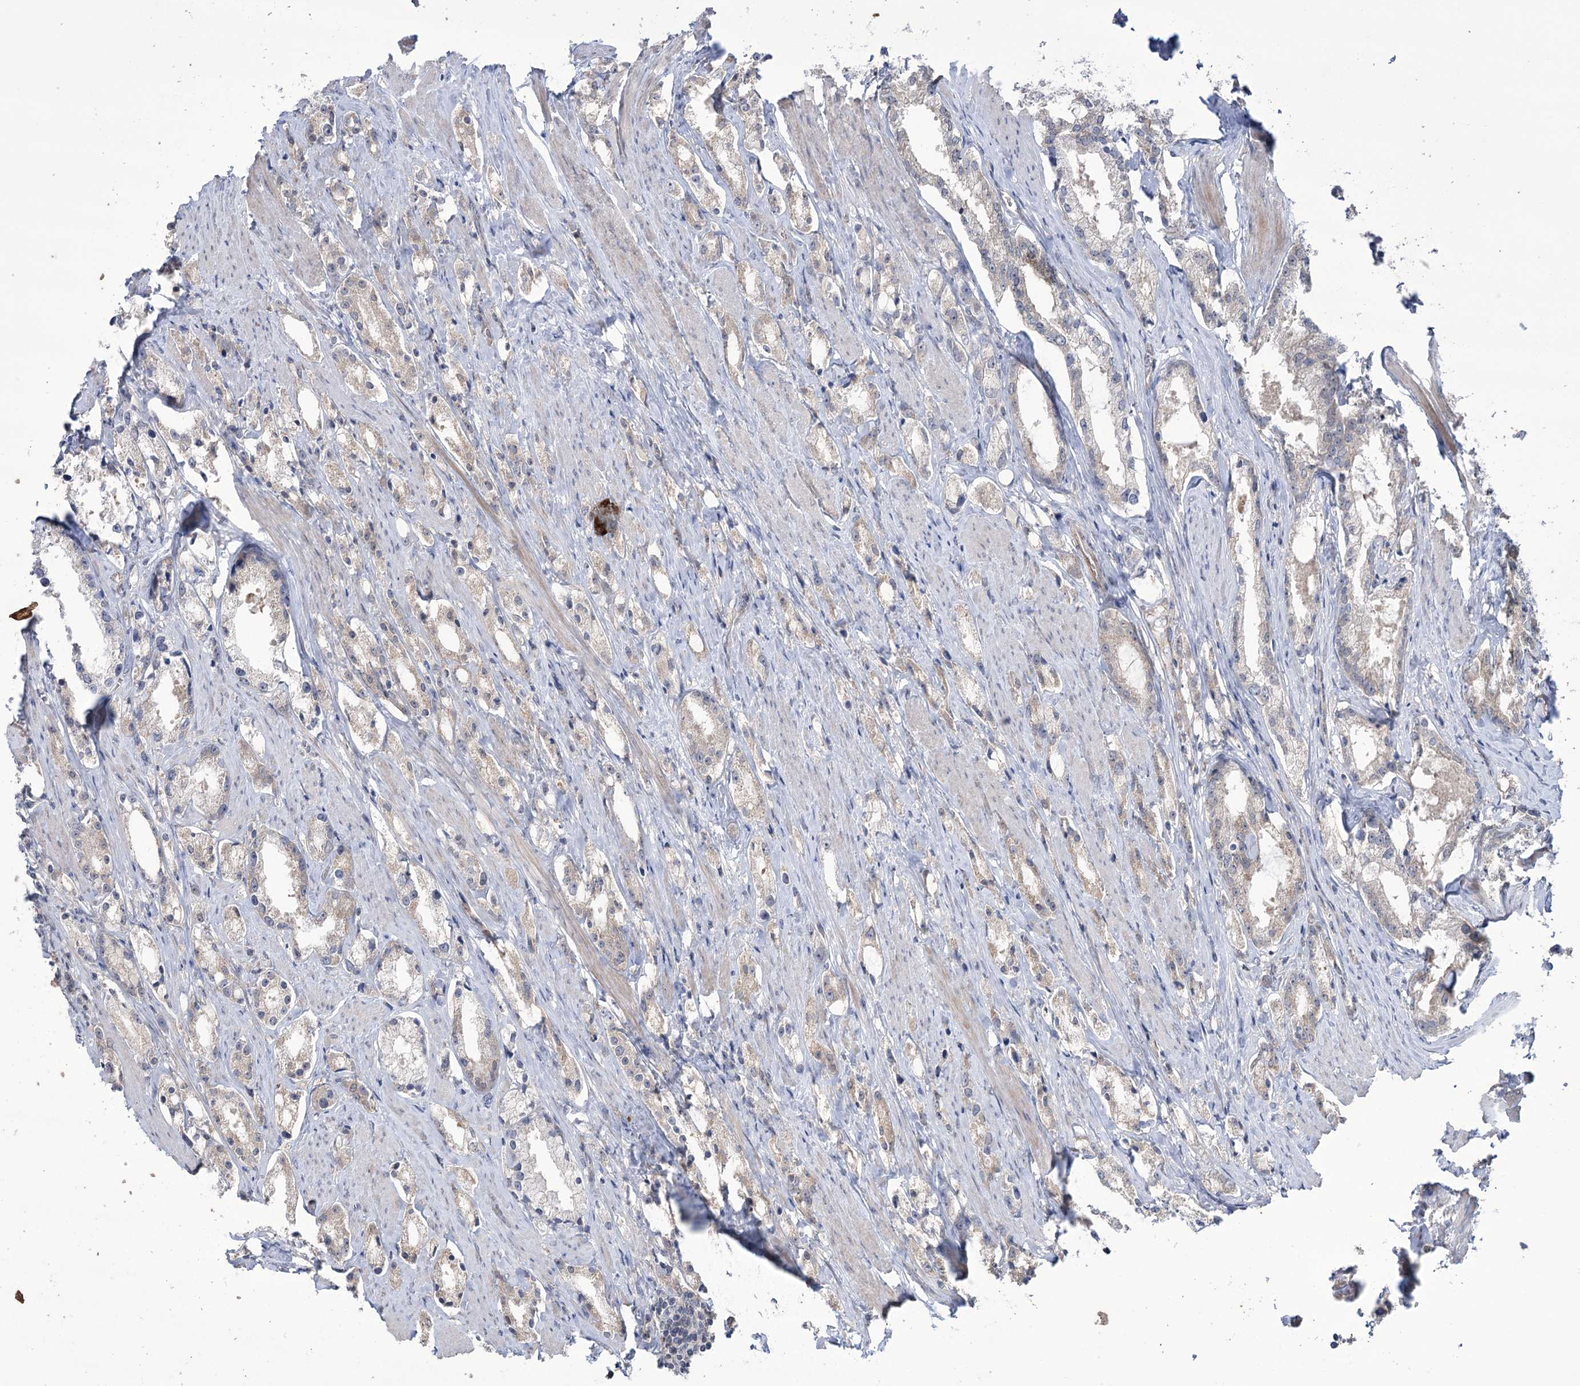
{"staining": {"intensity": "negative", "quantity": "none", "location": "none"}, "tissue": "prostate cancer", "cell_type": "Tumor cells", "image_type": "cancer", "snomed": [{"axis": "morphology", "description": "Adenocarcinoma, High grade"}, {"axis": "topography", "description": "Prostate"}], "caption": "Tumor cells are negative for protein expression in human high-grade adenocarcinoma (prostate). (Brightfield microscopy of DAB immunohistochemistry at high magnification).", "gene": "TRIM71", "patient": {"sex": "male", "age": 66}}